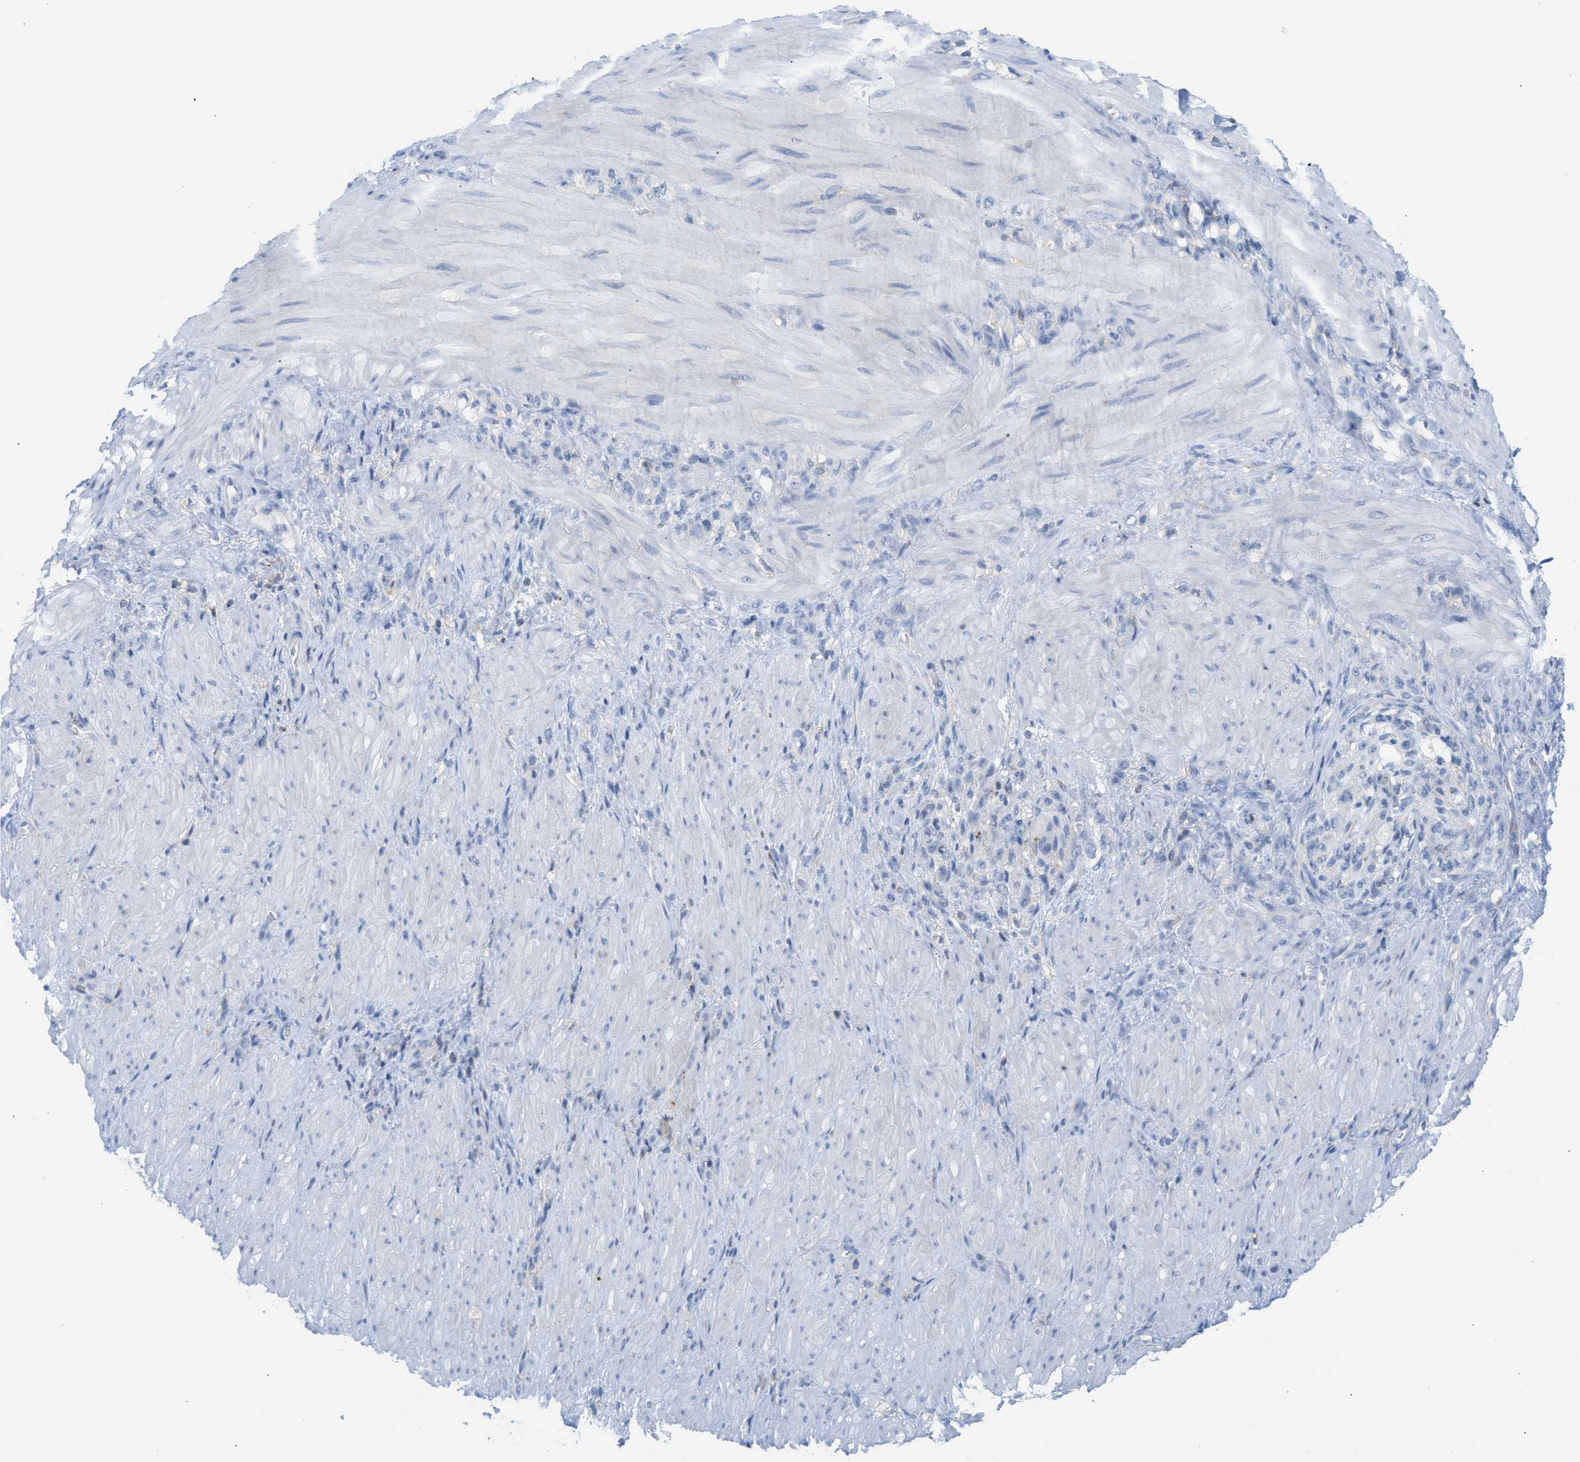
{"staining": {"intensity": "negative", "quantity": "none", "location": "none"}, "tissue": "stomach cancer", "cell_type": "Tumor cells", "image_type": "cancer", "snomed": [{"axis": "morphology", "description": "Normal tissue, NOS"}, {"axis": "morphology", "description": "Adenocarcinoma, NOS"}, {"axis": "topography", "description": "Stomach"}], "caption": "A photomicrograph of adenocarcinoma (stomach) stained for a protein displays no brown staining in tumor cells.", "gene": "IL16", "patient": {"sex": "male", "age": 82}}